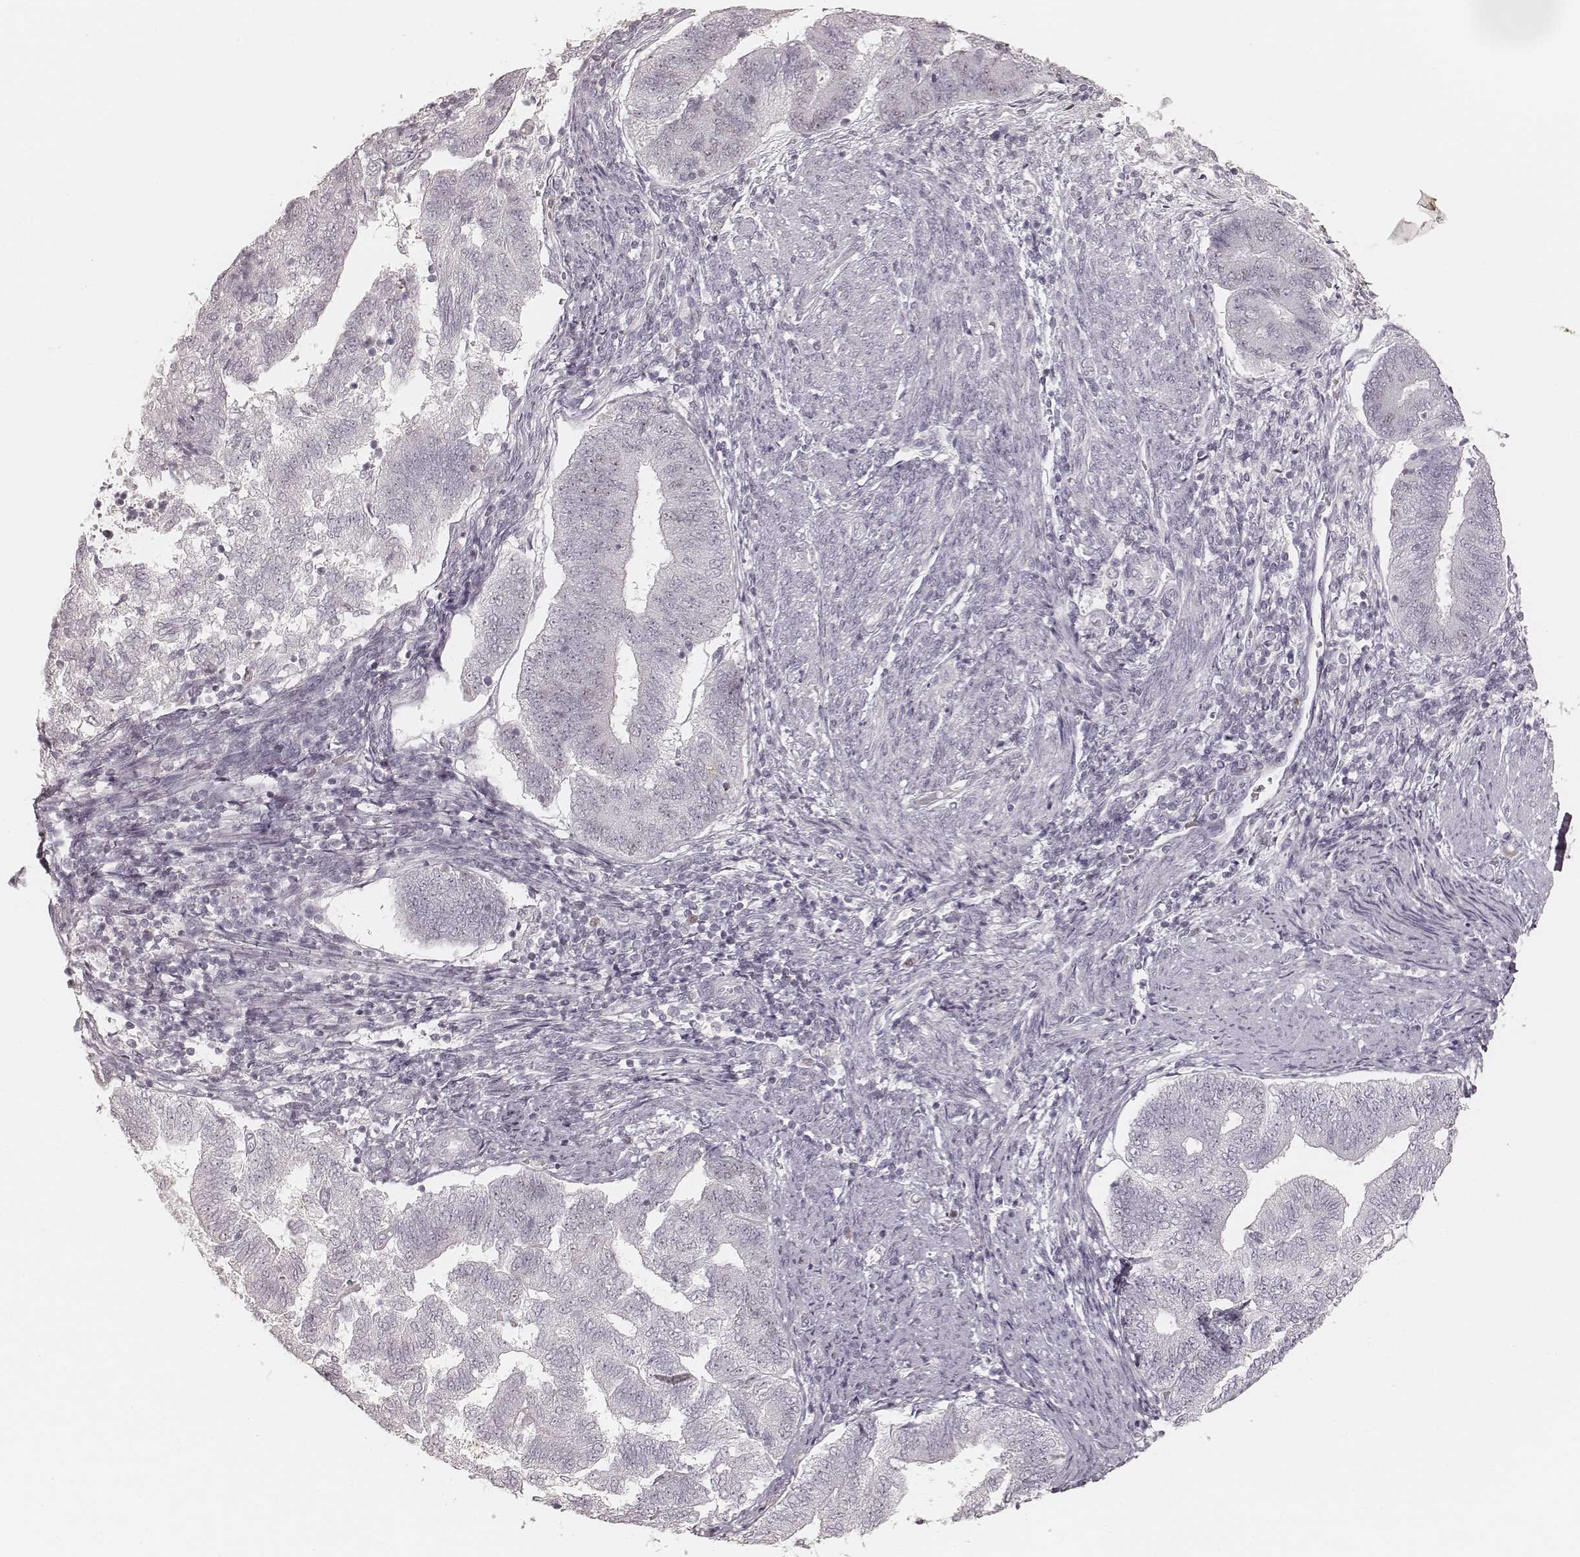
{"staining": {"intensity": "negative", "quantity": "none", "location": "none"}, "tissue": "endometrial cancer", "cell_type": "Tumor cells", "image_type": "cancer", "snomed": [{"axis": "morphology", "description": "Adenocarcinoma, NOS"}, {"axis": "topography", "description": "Endometrium"}], "caption": "The photomicrograph demonstrates no significant positivity in tumor cells of adenocarcinoma (endometrial). Brightfield microscopy of IHC stained with DAB (brown) and hematoxylin (blue), captured at high magnification.", "gene": "TEX37", "patient": {"sex": "female", "age": 65}}